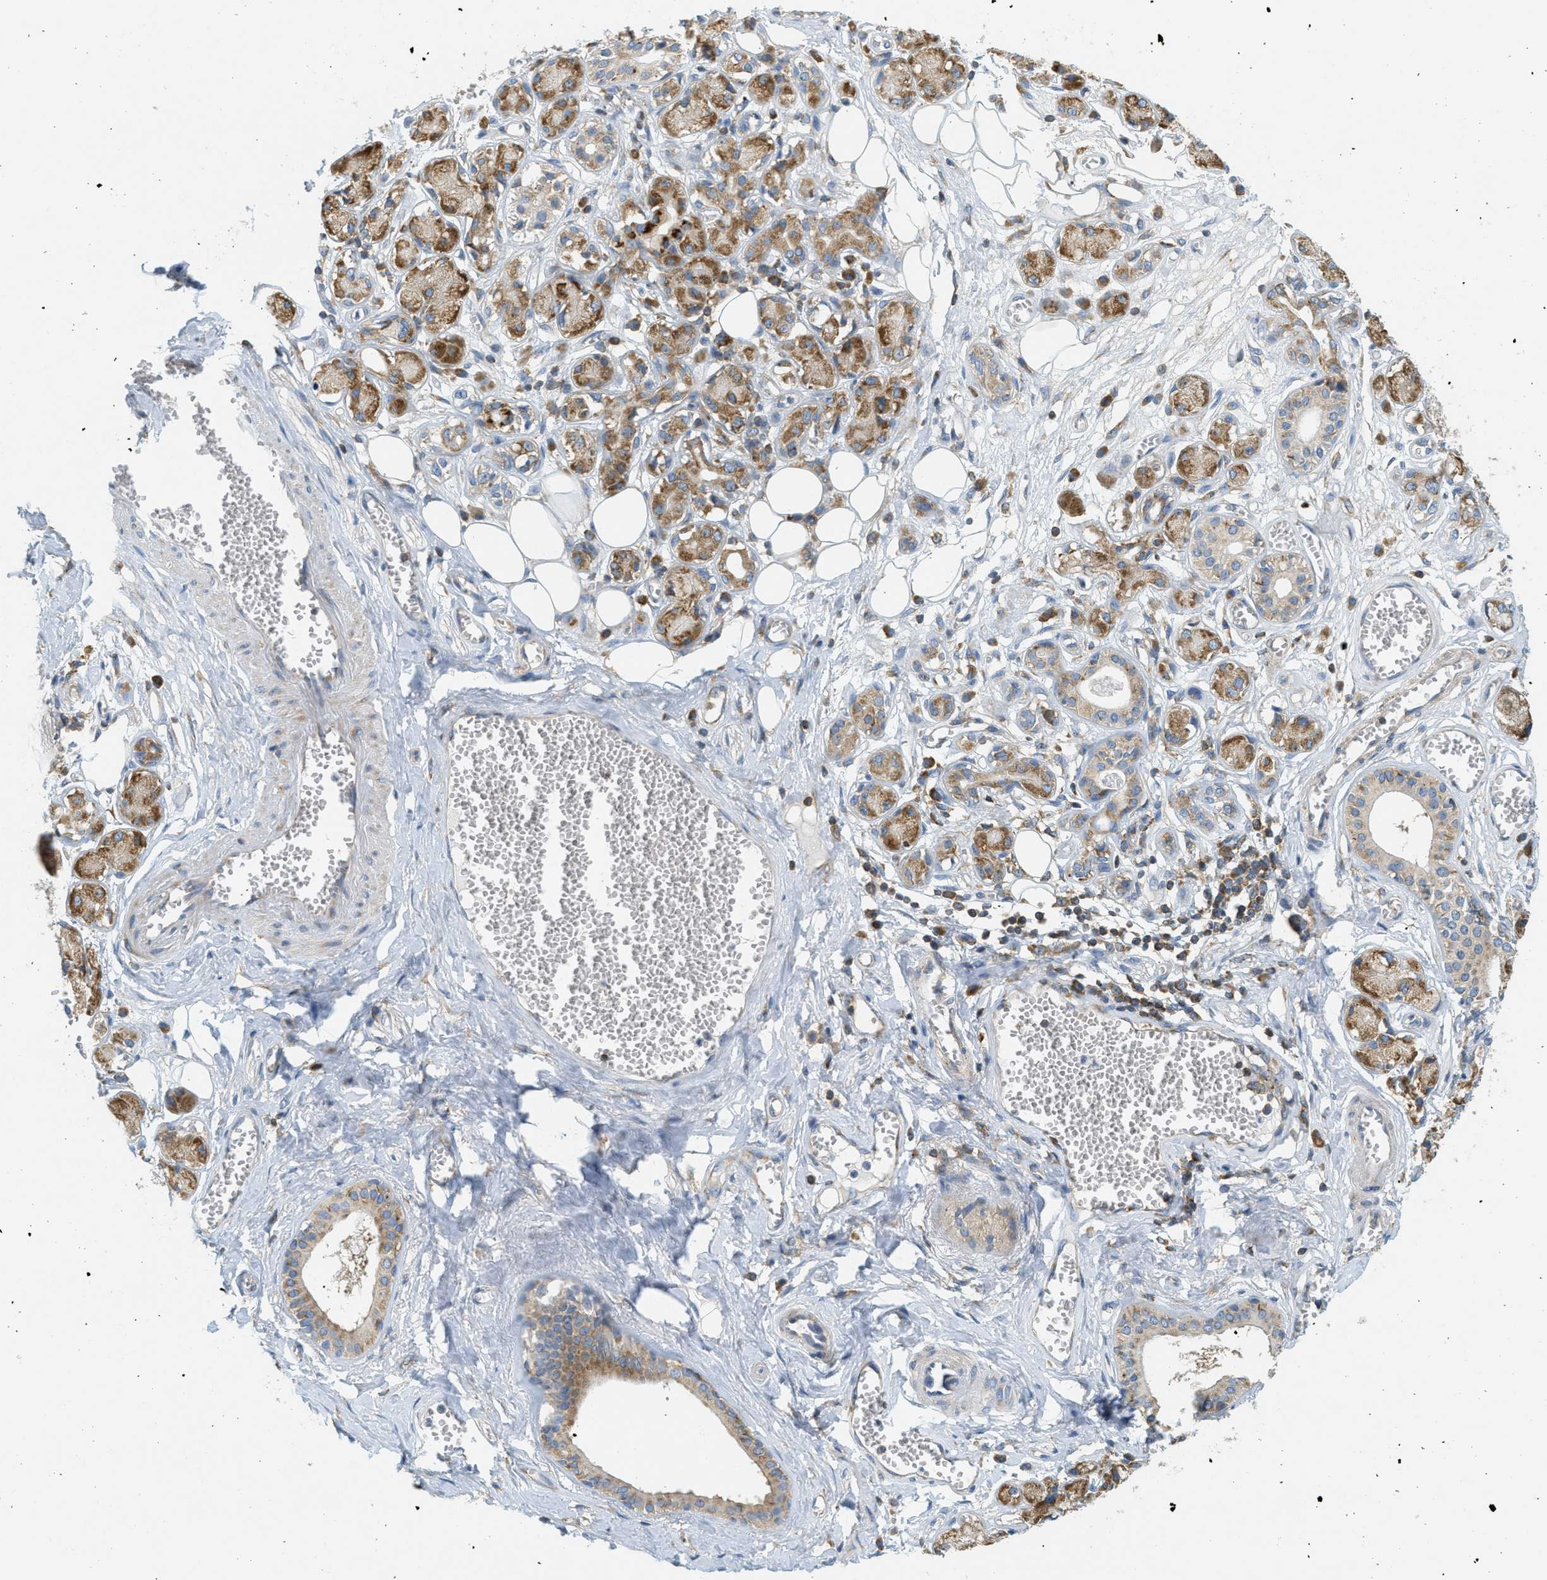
{"staining": {"intensity": "negative", "quantity": "none", "location": "none"}, "tissue": "adipose tissue", "cell_type": "Adipocytes", "image_type": "normal", "snomed": [{"axis": "morphology", "description": "Normal tissue, NOS"}, {"axis": "morphology", "description": "Inflammation, NOS"}, {"axis": "topography", "description": "Salivary gland"}, {"axis": "topography", "description": "Peripheral nerve tissue"}], "caption": "Immunohistochemical staining of normal adipose tissue displays no significant expression in adipocytes. The staining is performed using DAB brown chromogen with nuclei counter-stained in using hematoxylin.", "gene": "ABCF1", "patient": {"sex": "female", "age": 75}}